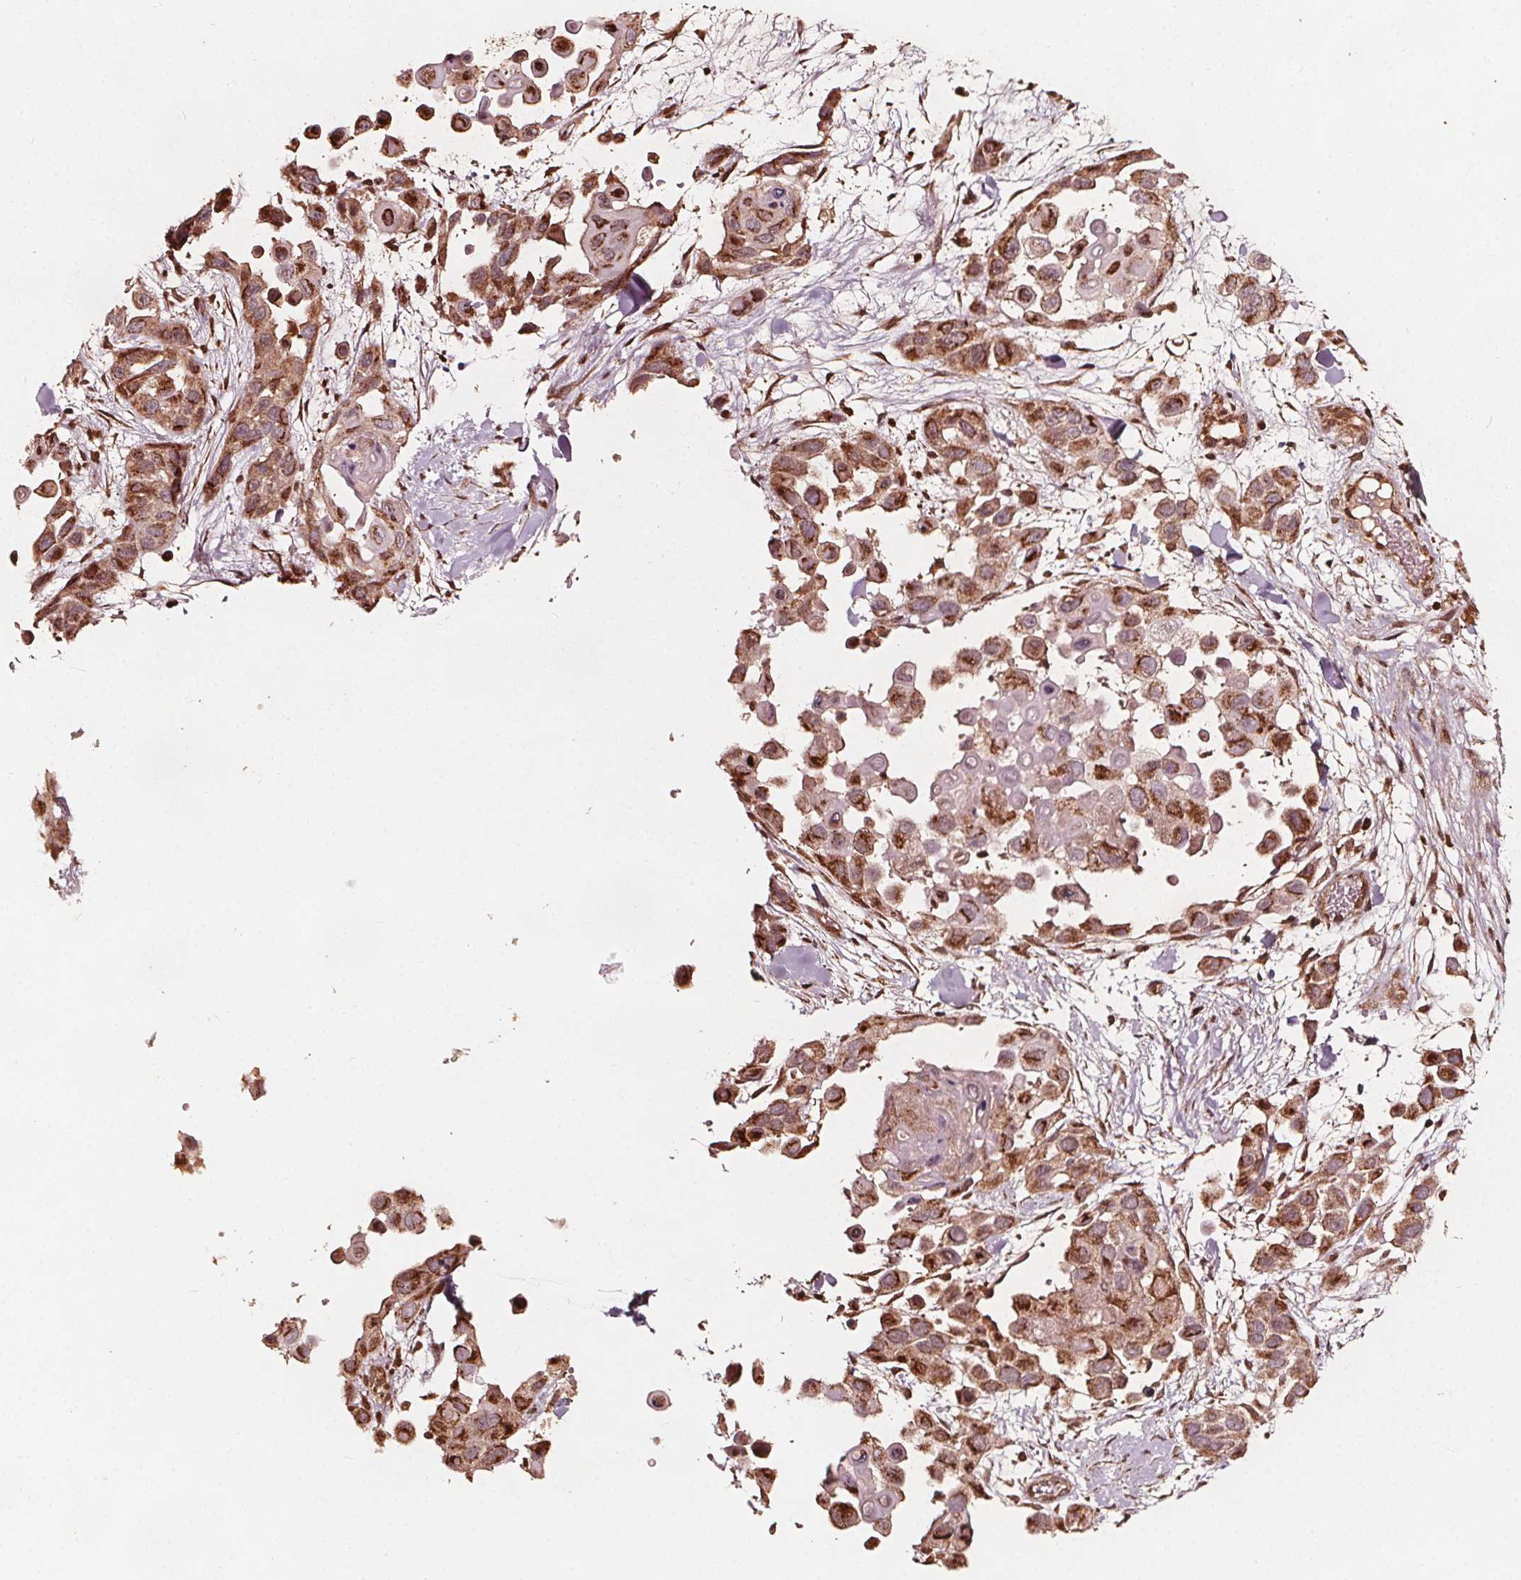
{"staining": {"intensity": "strong", "quantity": ">75%", "location": "cytoplasmic/membranous"}, "tissue": "skin cancer", "cell_type": "Tumor cells", "image_type": "cancer", "snomed": [{"axis": "morphology", "description": "Squamous cell carcinoma, NOS"}, {"axis": "topography", "description": "Skin"}], "caption": "A micrograph of skin squamous cell carcinoma stained for a protein demonstrates strong cytoplasmic/membranous brown staining in tumor cells.", "gene": "AIP", "patient": {"sex": "male", "age": 81}}